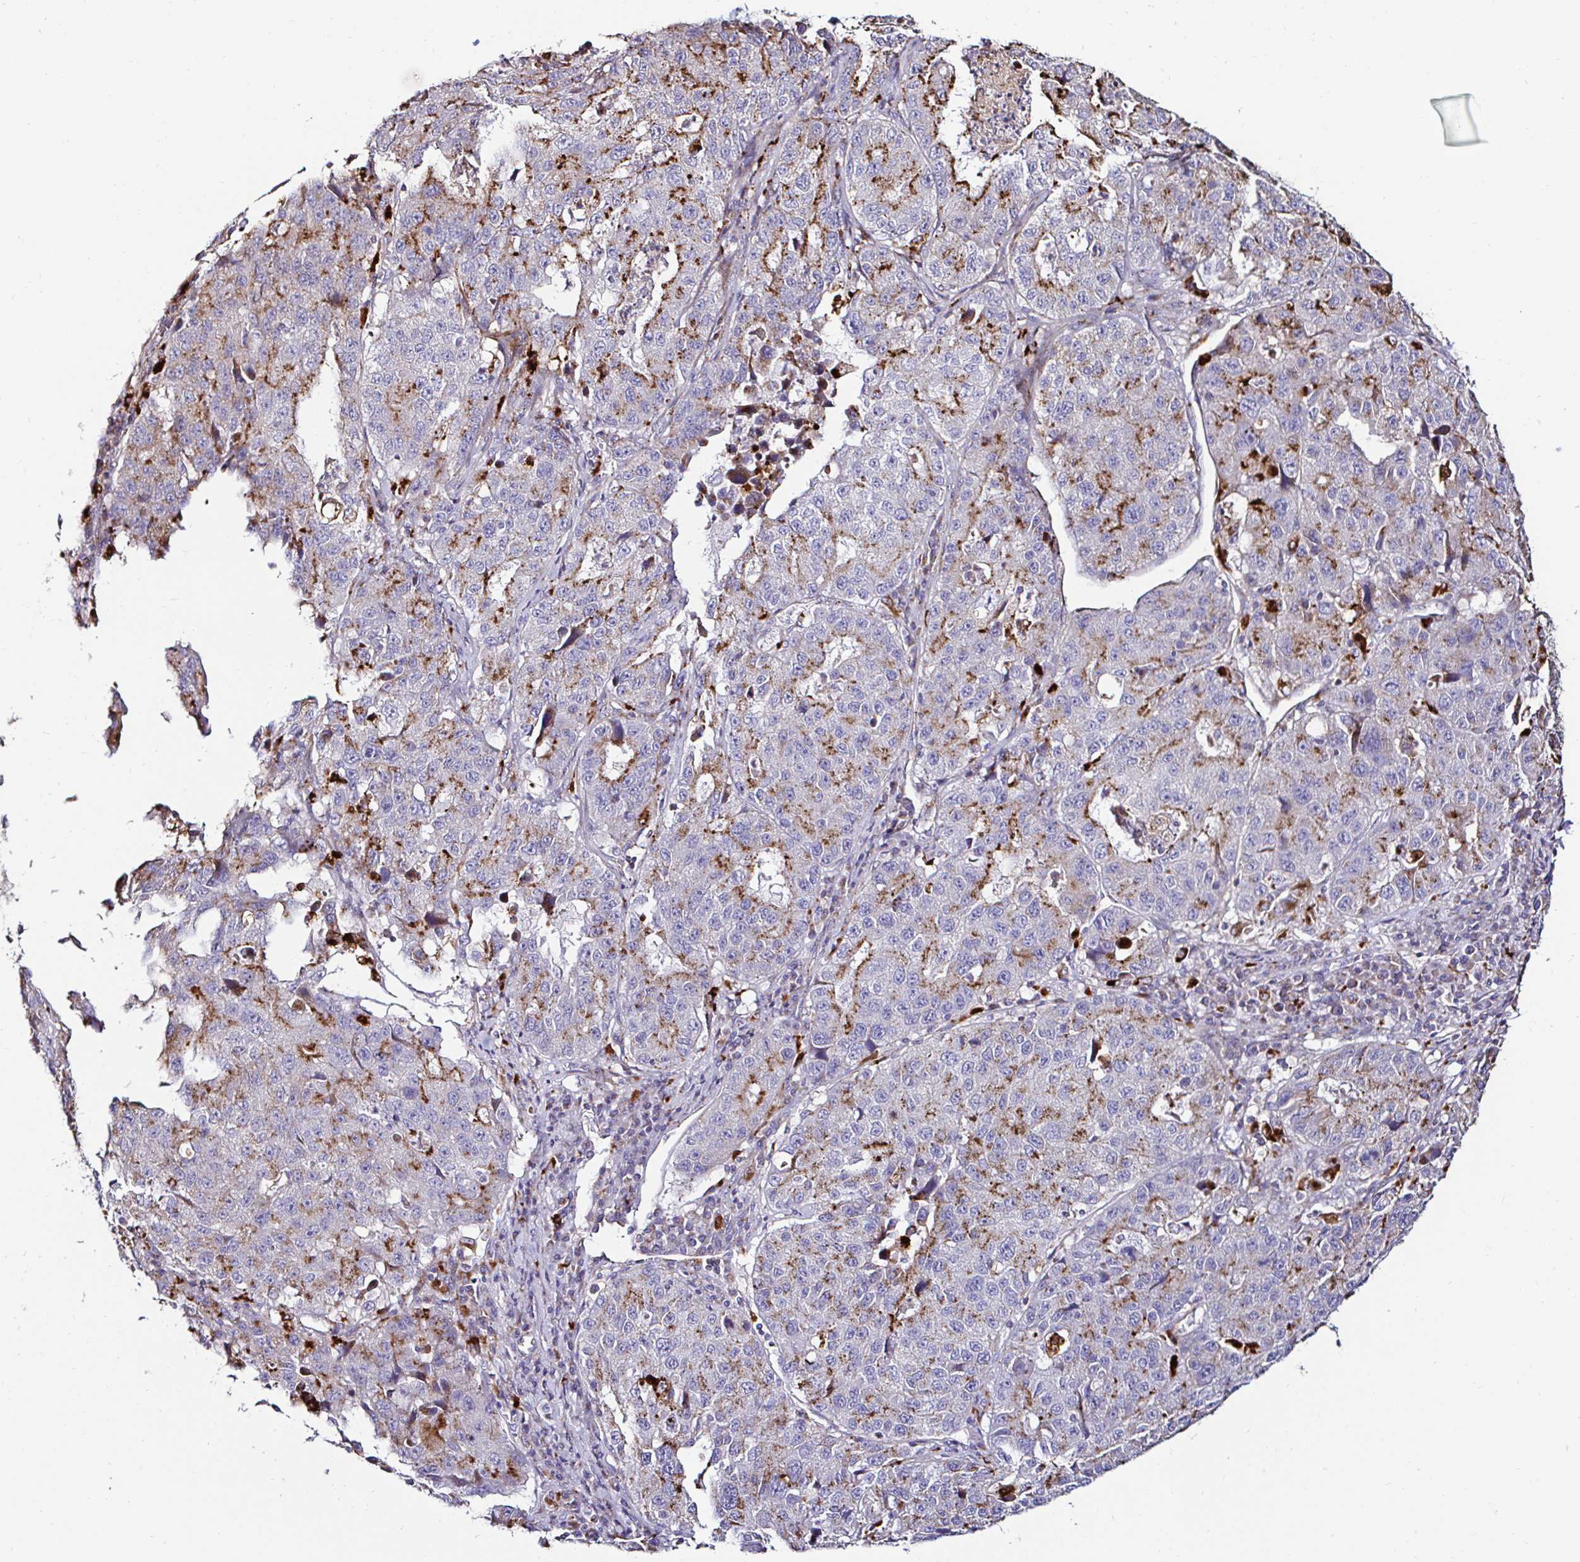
{"staining": {"intensity": "moderate", "quantity": "25%-75%", "location": "cytoplasmic/membranous"}, "tissue": "stomach cancer", "cell_type": "Tumor cells", "image_type": "cancer", "snomed": [{"axis": "morphology", "description": "Adenocarcinoma, NOS"}, {"axis": "topography", "description": "Stomach"}], "caption": "Protein staining of stomach cancer (adenocarcinoma) tissue reveals moderate cytoplasmic/membranous expression in about 25%-75% of tumor cells.", "gene": "GALNS", "patient": {"sex": "male", "age": 71}}